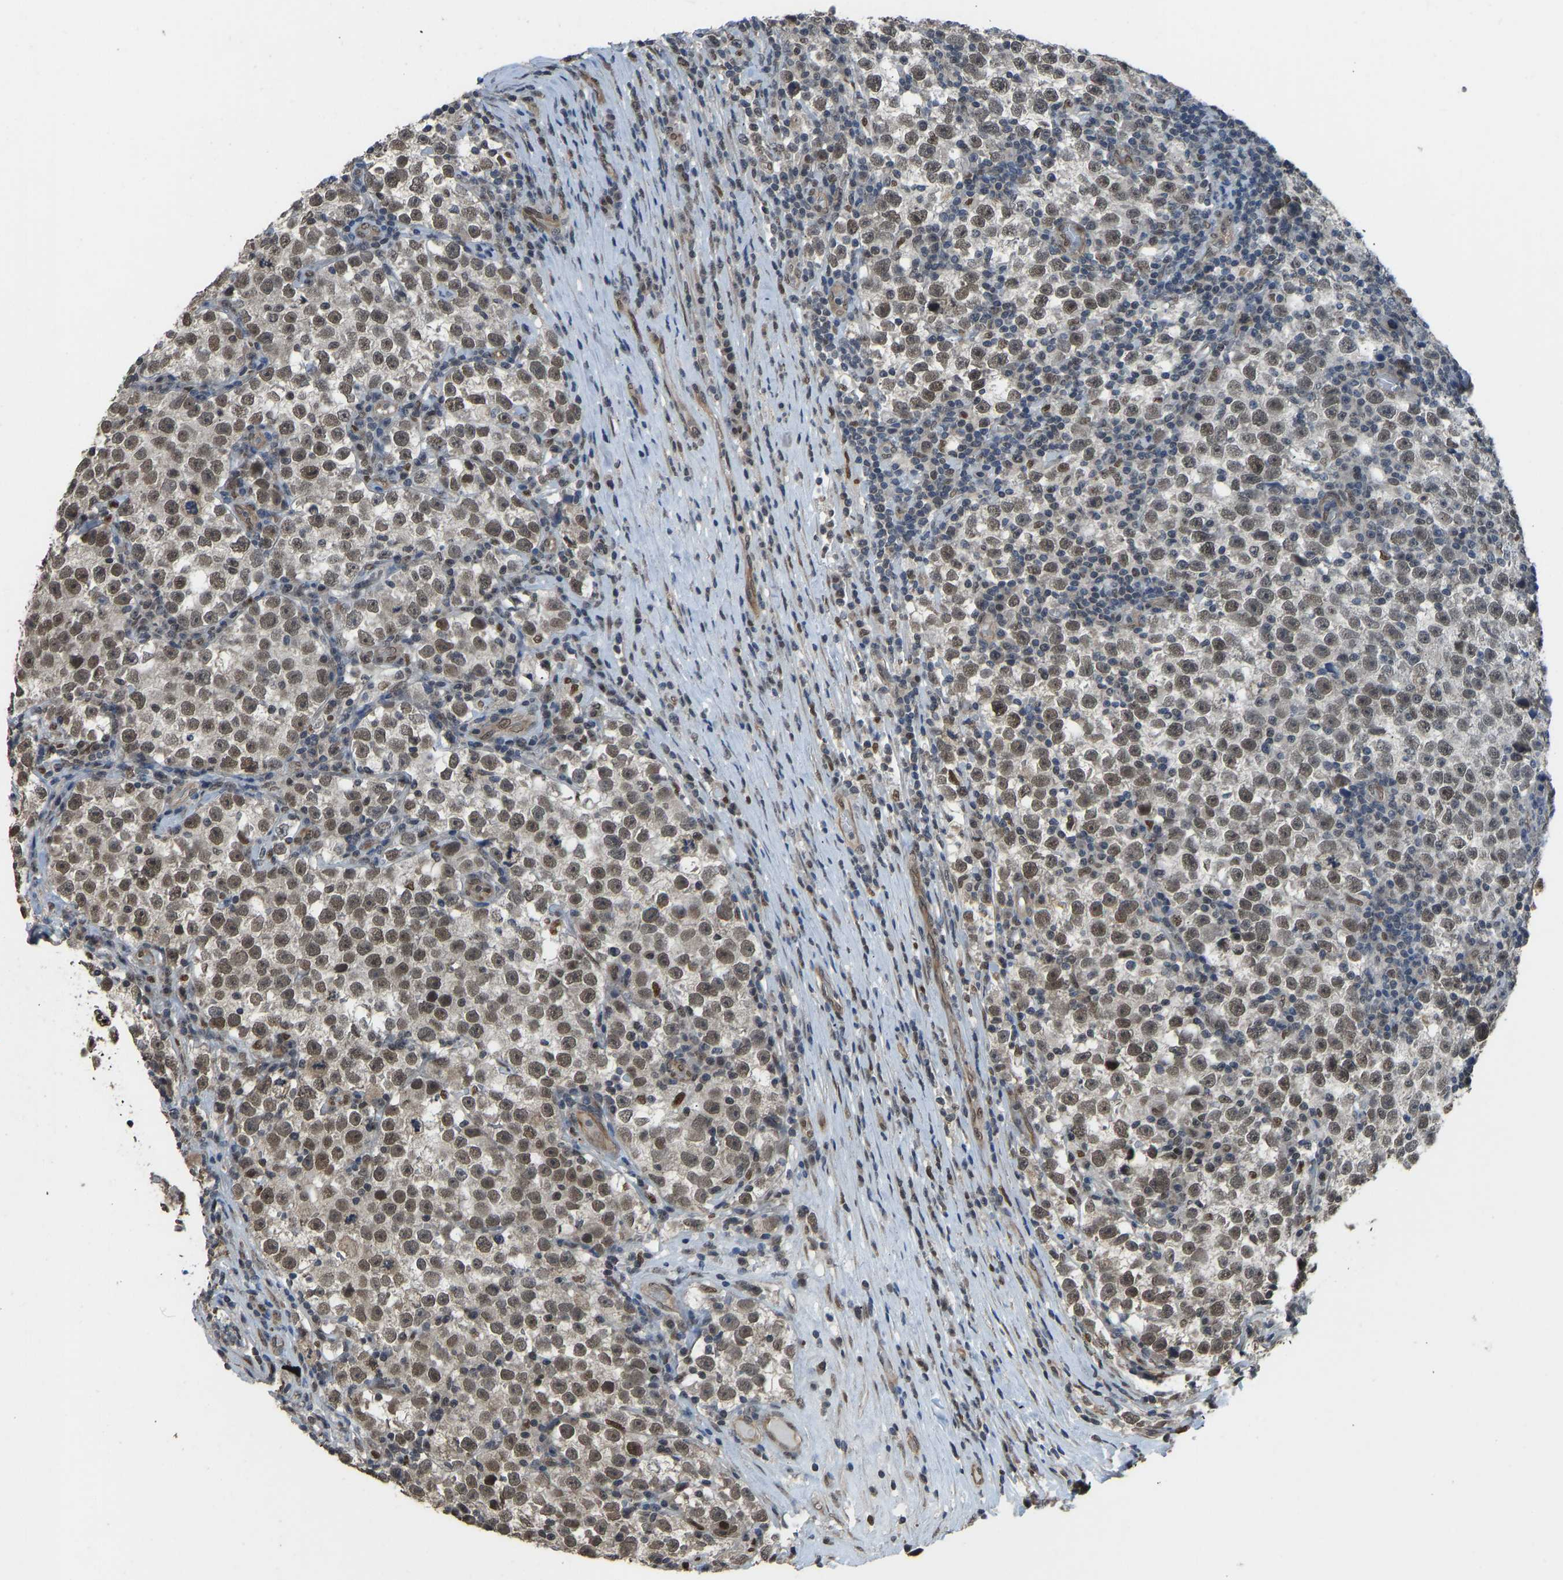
{"staining": {"intensity": "weak", "quantity": "25%-75%", "location": "cytoplasmic/membranous,nuclear"}, "tissue": "testis cancer", "cell_type": "Tumor cells", "image_type": "cancer", "snomed": [{"axis": "morphology", "description": "Normal tissue, NOS"}, {"axis": "morphology", "description": "Seminoma, NOS"}, {"axis": "topography", "description": "Testis"}], "caption": "Immunohistochemistry (IHC) micrograph of human testis seminoma stained for a protein (brown), which shows low levels of weak cytoplasmic/membranous and nuclear expression in approximately 25%-75% of tumor cells.", "gene": "KPNA6", "patient": {"sex": "male", "age": 43}}